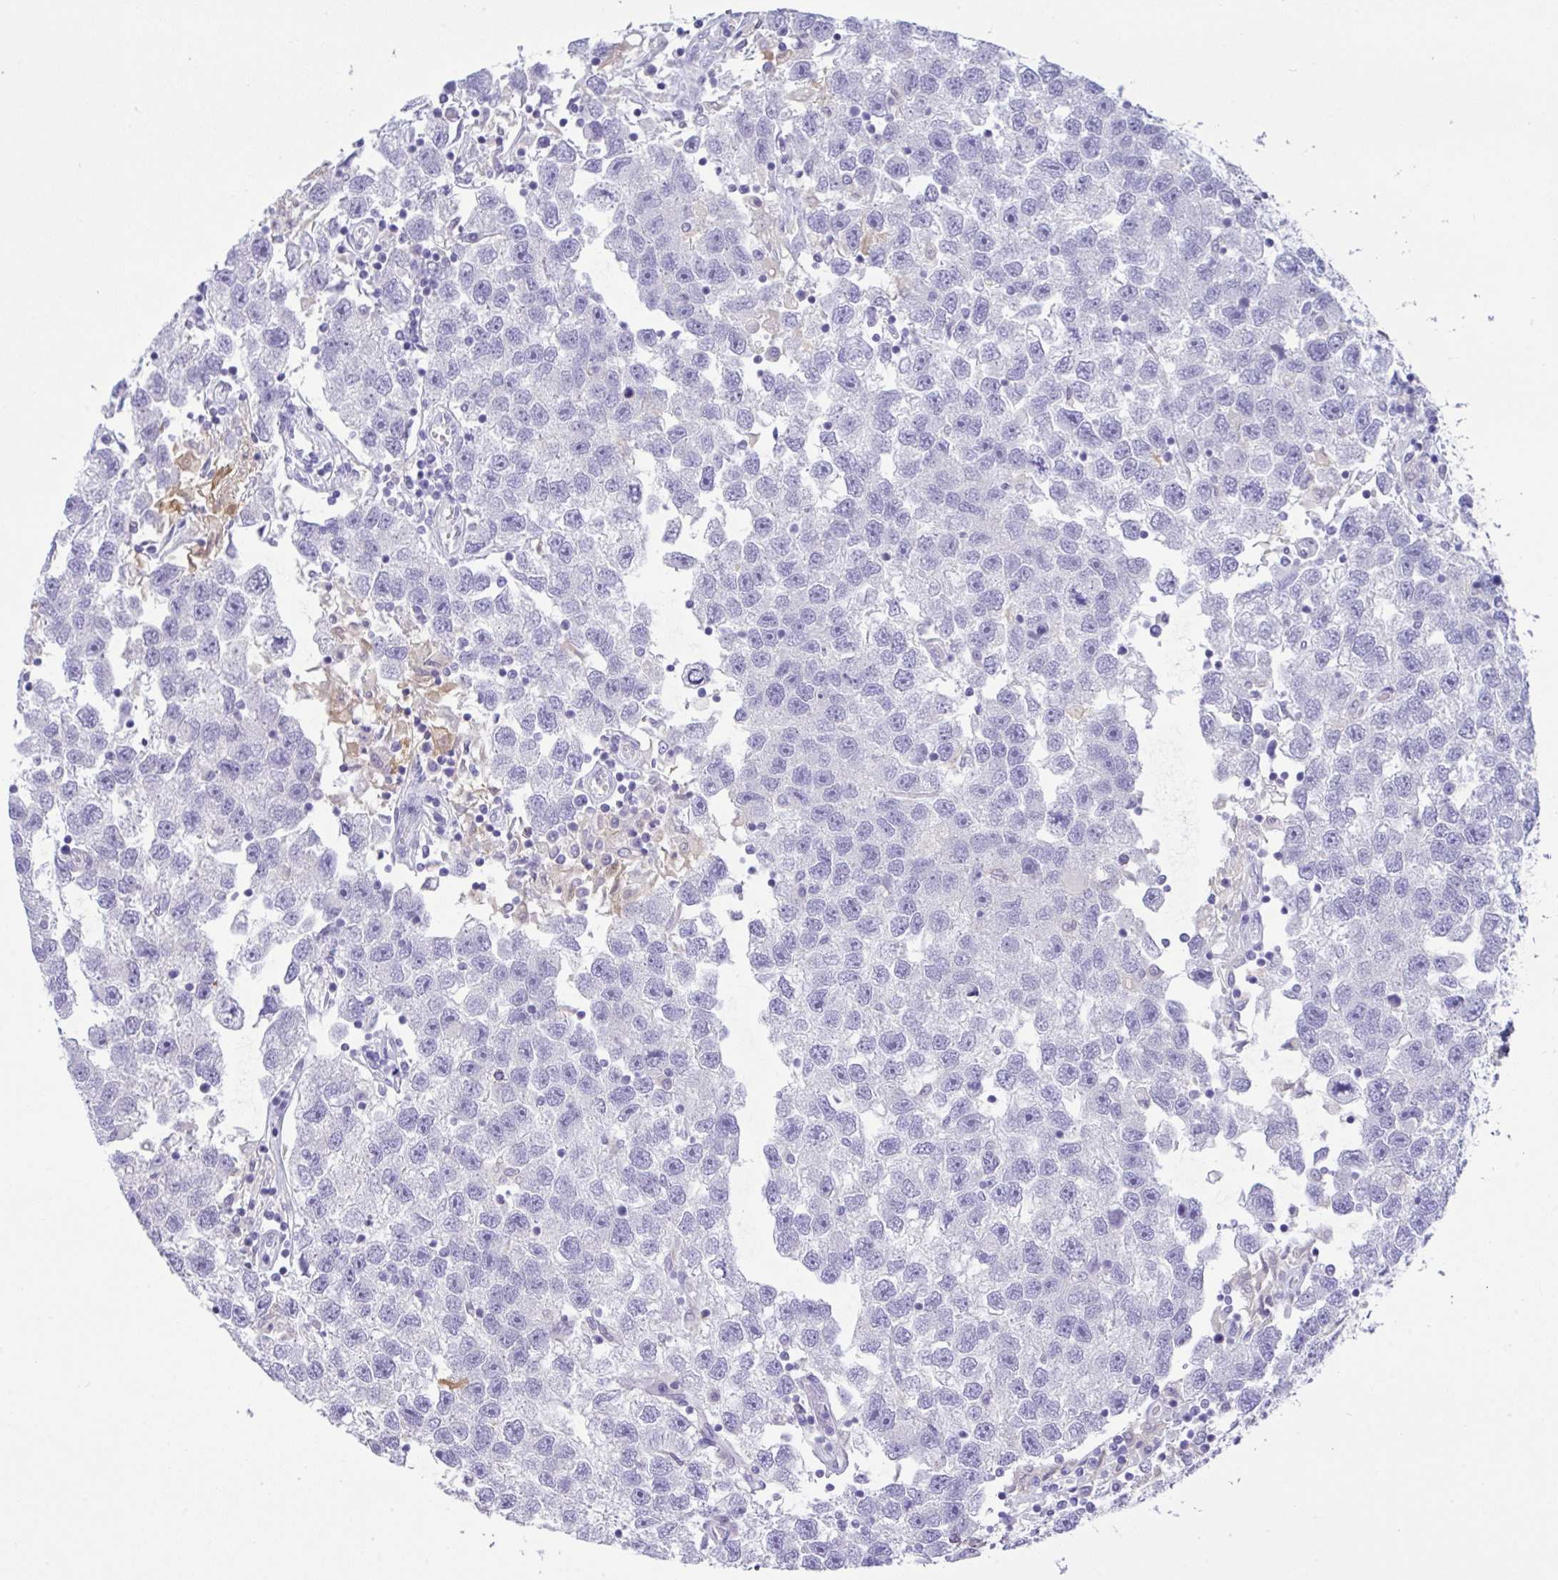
{"staining": {"intensity": "negative", "quantity": "none", "location": "none"}, "tissue": "testis cancer", "cell_type": "Tumor cells", "image_type": "cancer", "snomed": [{"axis": "morphology", "description": "Seminoma, NOS"}, {"axis": "topography", "description": "Testis"}], "caption": "Tumor cells are negative for protein expression in human testis cancer.", "gene": "NCF1", "patient": {"sex": "male", "age": 26}}